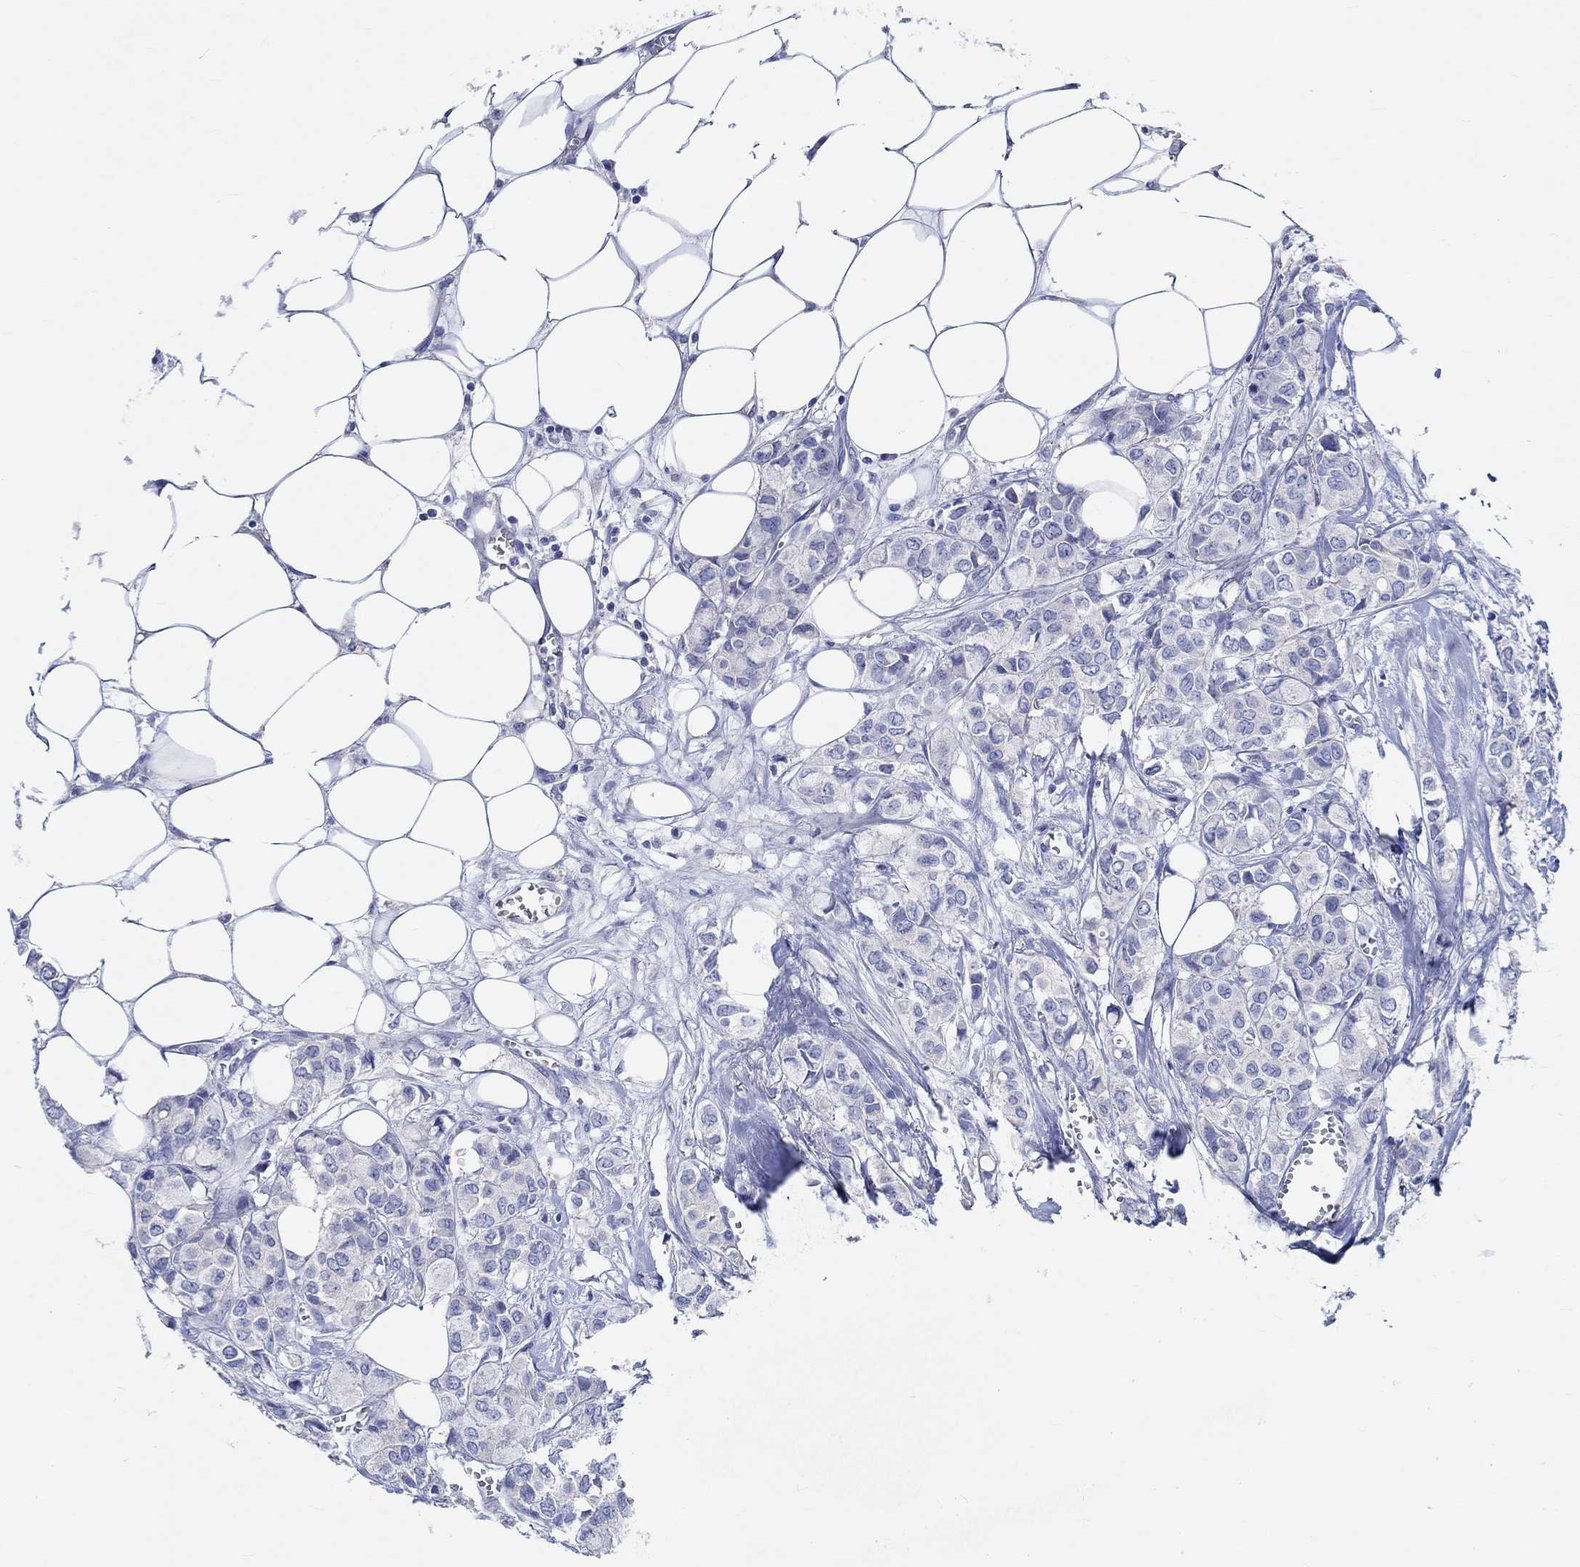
{"staining": {"intensity": "negative", "quantity": "none", "location": "none"}, "tissue": "breast cancer", "cell_type": "Tumor cells", "image_type": "cancer", "snomed": [{"axis": "morphology", "description": "Duct carcinoma"}, {"axis": "topography", "description": "Breast"}], "caption": "The immunohistochemistry histopathology image has no significant positivity in tumor cells of breast intraductal carcinoma tissue.", "gene": "SHISA4", "patient": {"sex": "female", "age": 85}}